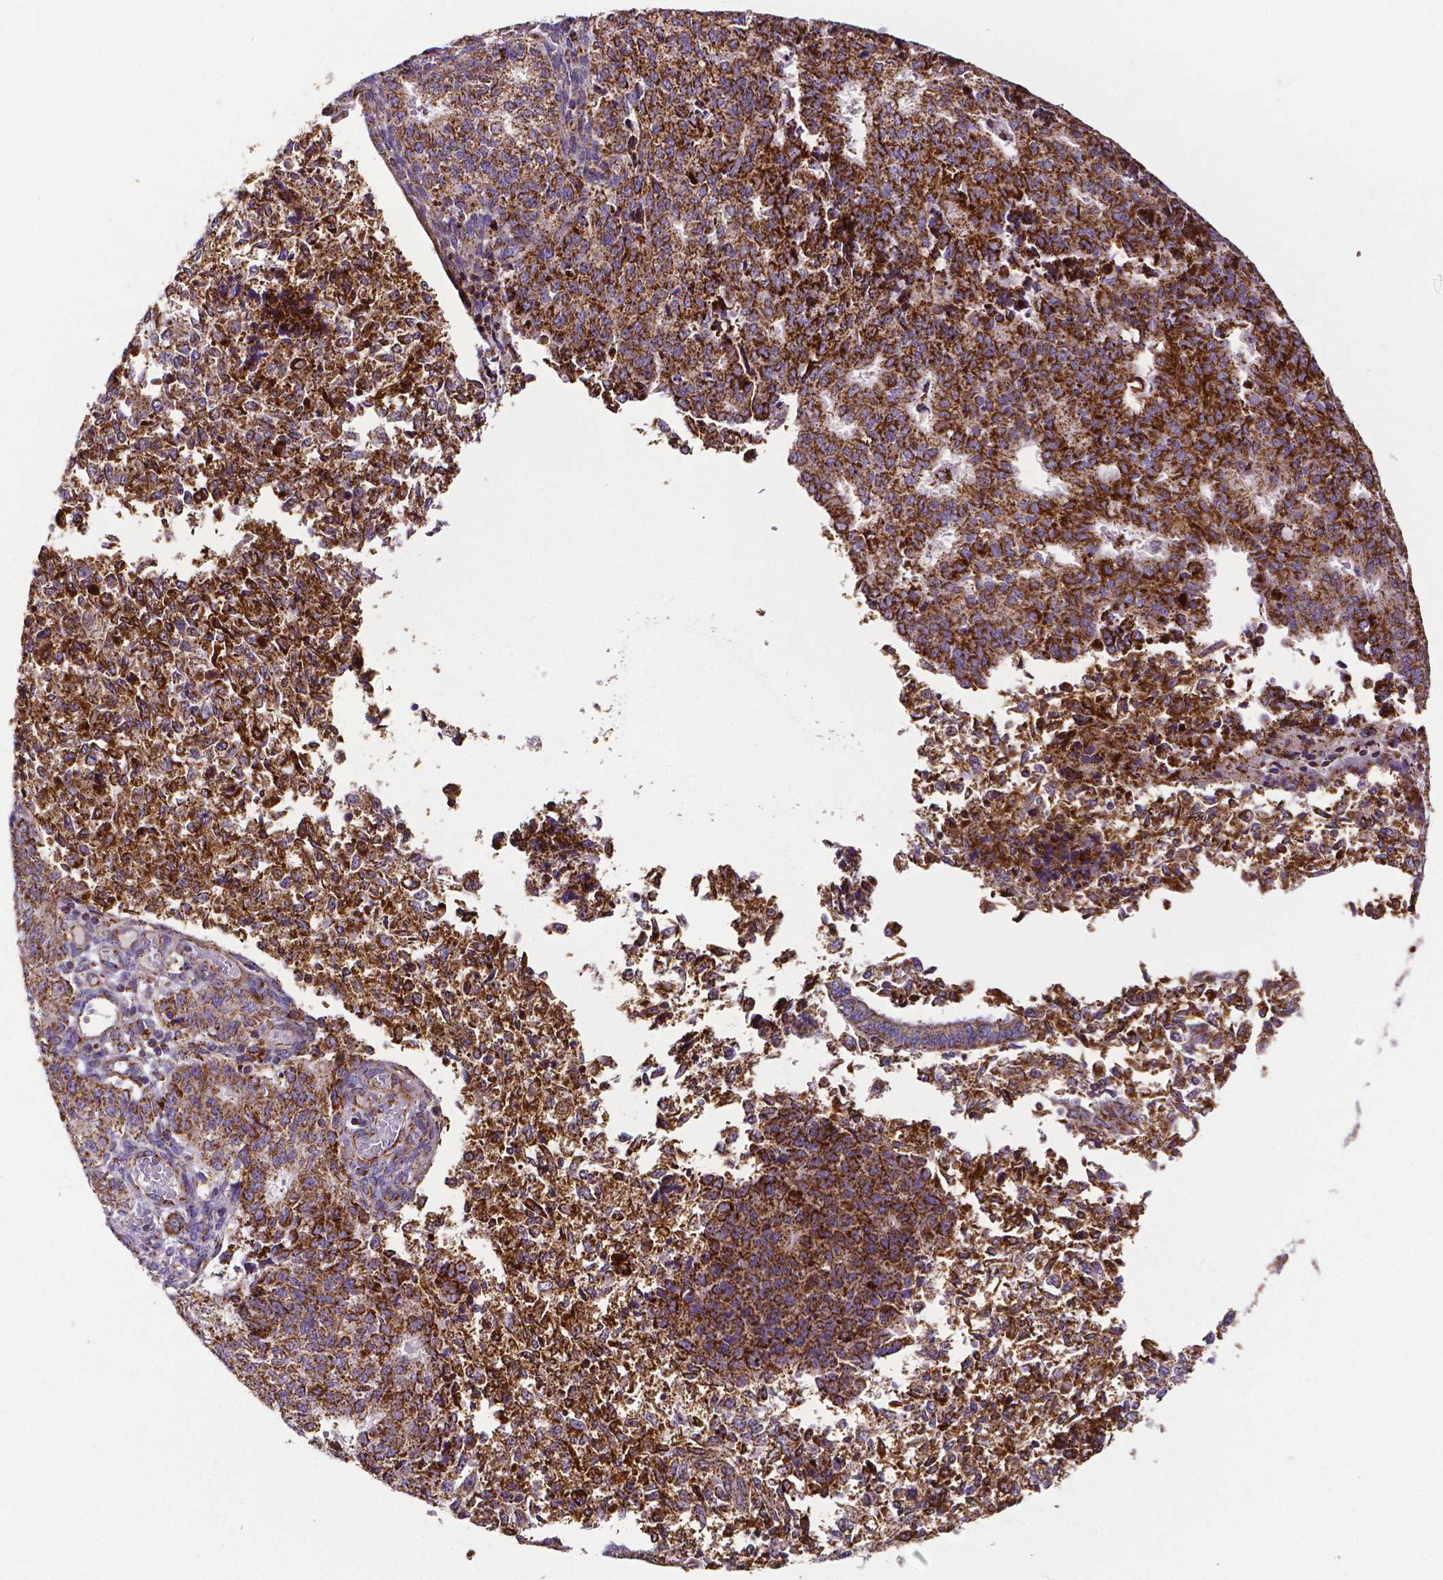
{"staining": {"intensity": "strong", "quantity": "25%-75%", "location": "cytoplasmic/membranous"}, "tissue": "endometrial cancer", "cell_type": "Tumor cells", "image_type": "cancer", "snomed": [{"axis": "morphology", "description": "Adenocarcinoma, NOS"}, {"axis": "topography", "description": "Endometrium"}], "caption": "Endometrial adenocarcinoma stained with a brown dye exhibits strong cytoplasmic/membranous positive staining in approximately 25%-75% of tumor cells.", "gene": "MACC1", "patient": {"sex": "female", "age": 50}}